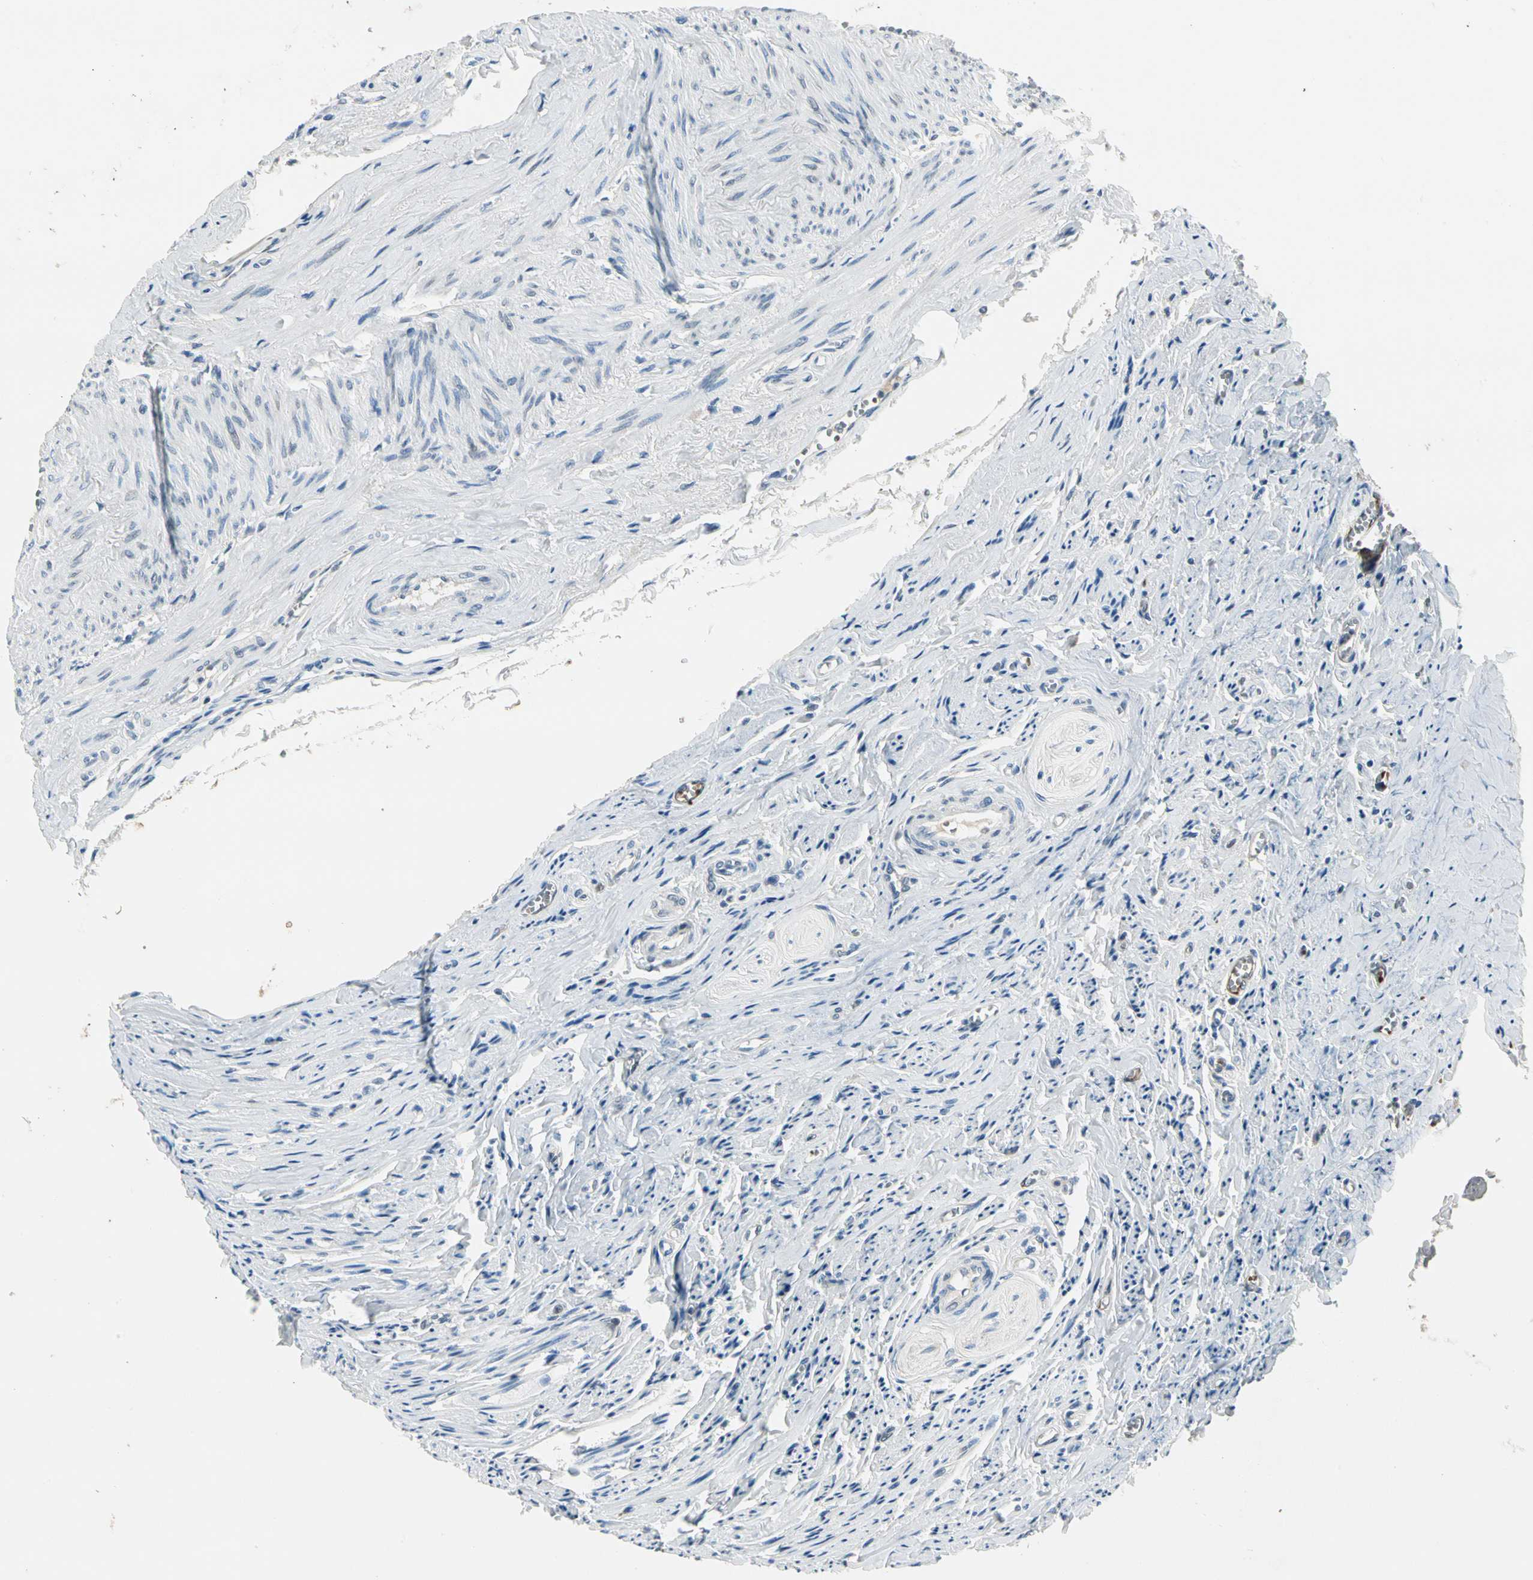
{"staining": {"intensity": "negative", "quantity": "none", "location": "none"}, "tissue": "ovary", "cell_type": "Ovarian stroma cells", "image_type": "normal", "snomed": [{"axis": "morphology", "description": "Normal tissue, NOS"}, {"axis": "topography", "description": "Ovary"}], "caption": "The histopathology image shows no significant expression in ovarian stroma cells of ovary.", "gene": "CA1", "patient": {"sex": "female", "age": 53}}